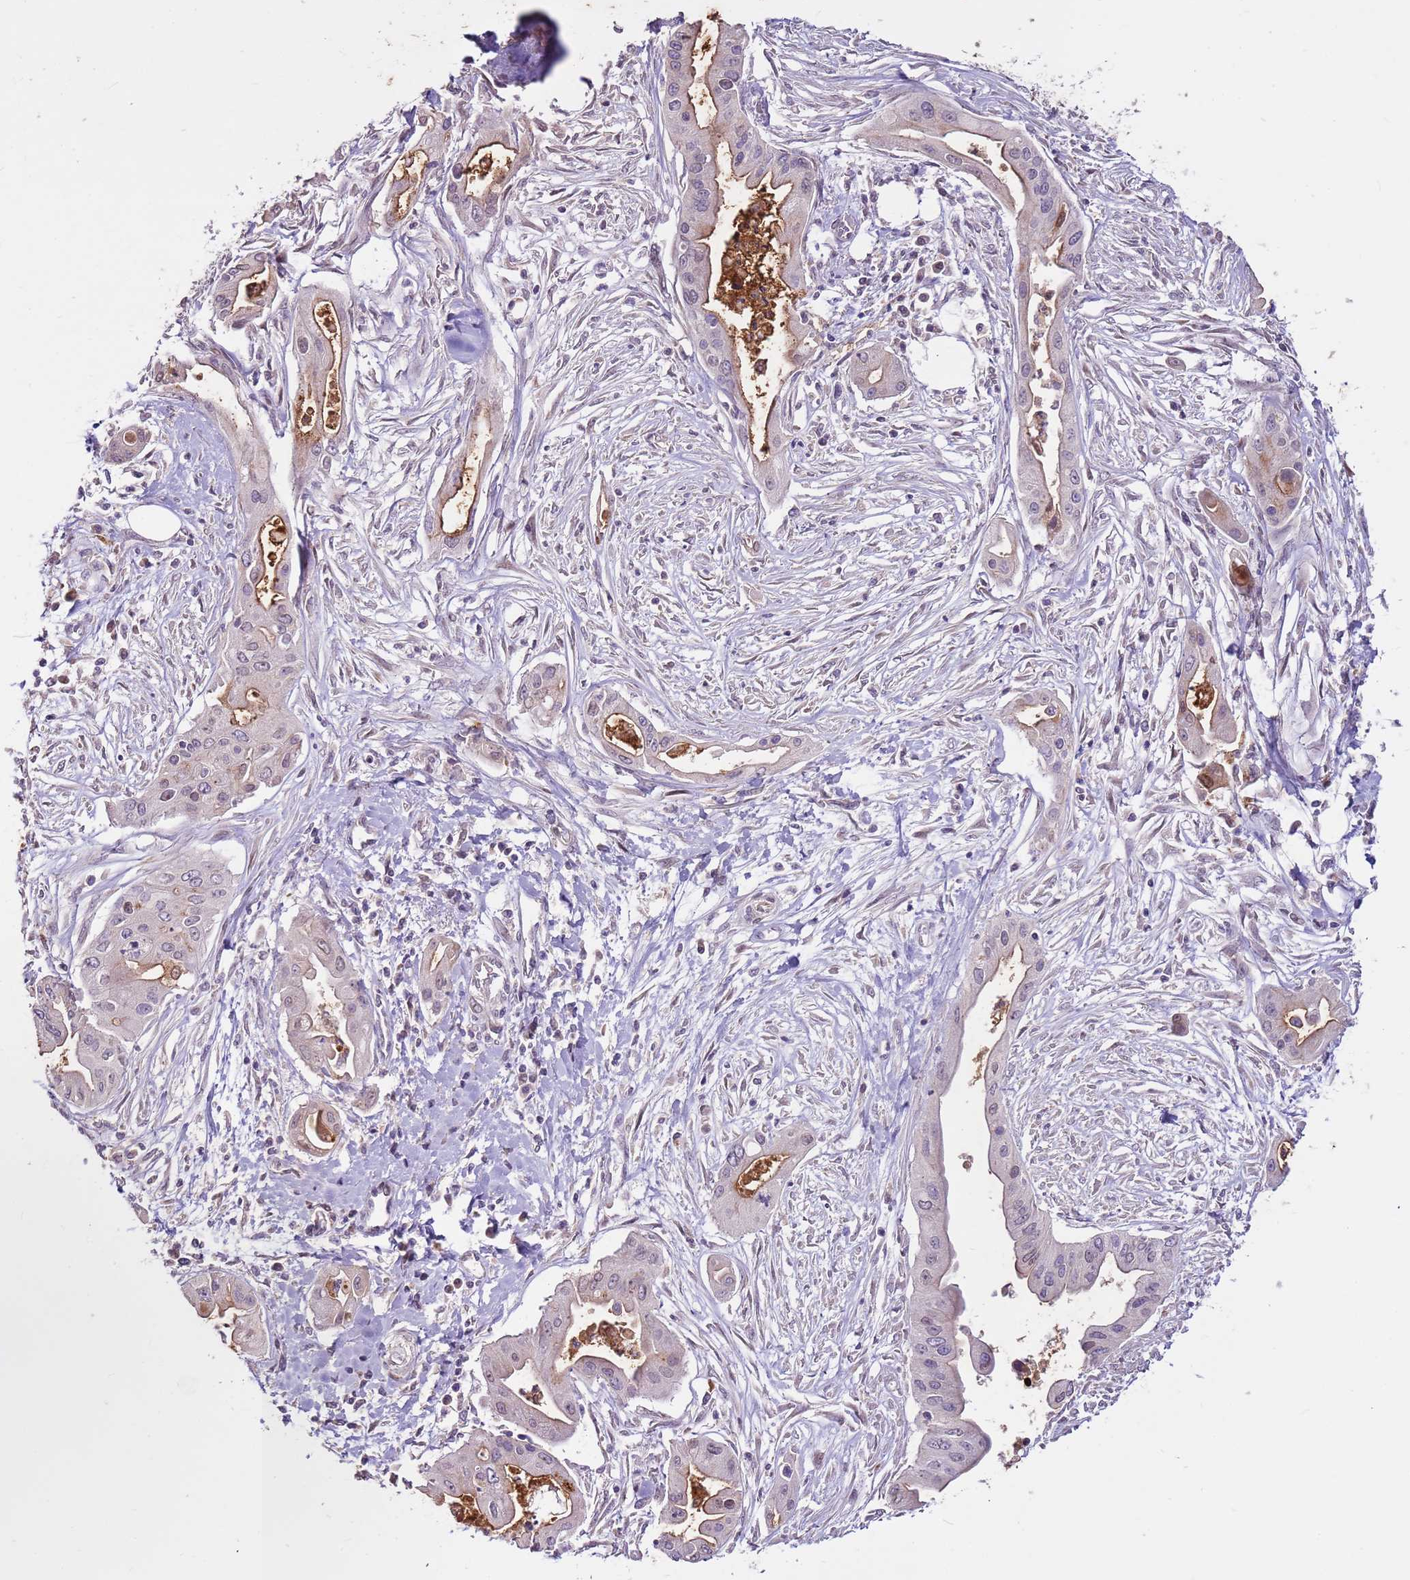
{"staining": {"intensity": "negative", "quantity": "none", "location": "none"}, "tissue": "ovarian cancer", "cell_type": "Tumor cells", "image_type": "cancer", "snomed": [{"axis": "morphology", "description": "Cystadenocarcinoma, mucinous, NOS"}, {"axis": "topography", "description": "Ovary"}], "caption": "An IHC micrograph of ovarian mucinous cystadenocarcinoma is shown. There is no staining in tumor cells of ovarian mucinous cystadenocarcinoma.", "gene": "LGI4", "patient": {"sex": "female", "age": 70}}